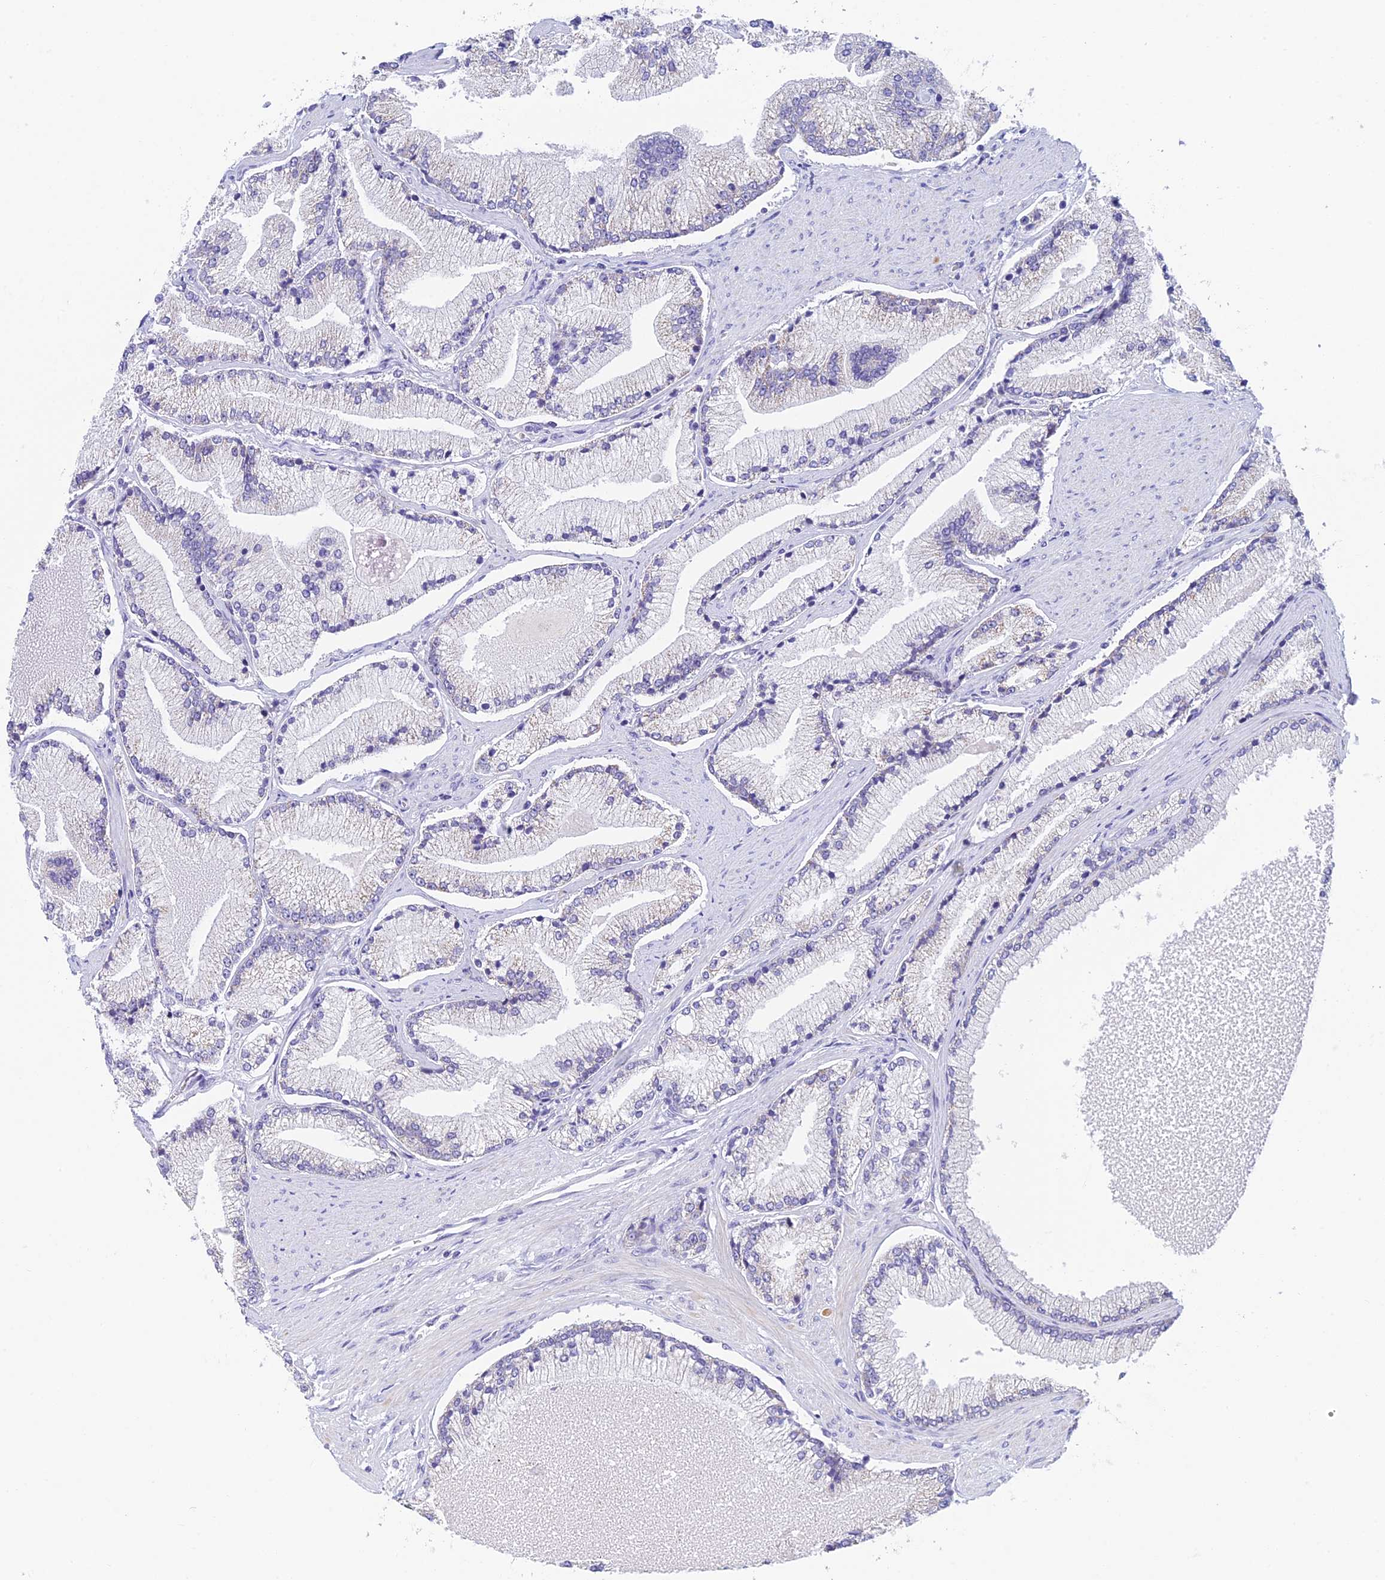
{"staining": {"intensity": "negative", "quantity": "none", "location": "none"}, "tissue": "prostate cancer", "cell_type": "Tumor cells", "image_type": "cancer", "snomed": [{"axis": "morphology", "description": "Adenocarcinoma, High grade"}, {"axis": "topography", "description": "Prostate"}], "caption": "IHC histopathology image of adenocarcinoma (high-grade) (prostate) stained for a protein (brown), which displays no staining in tumor cells.", "gene": "REXO5", "patient": {"sex": "male", "age": 67}}